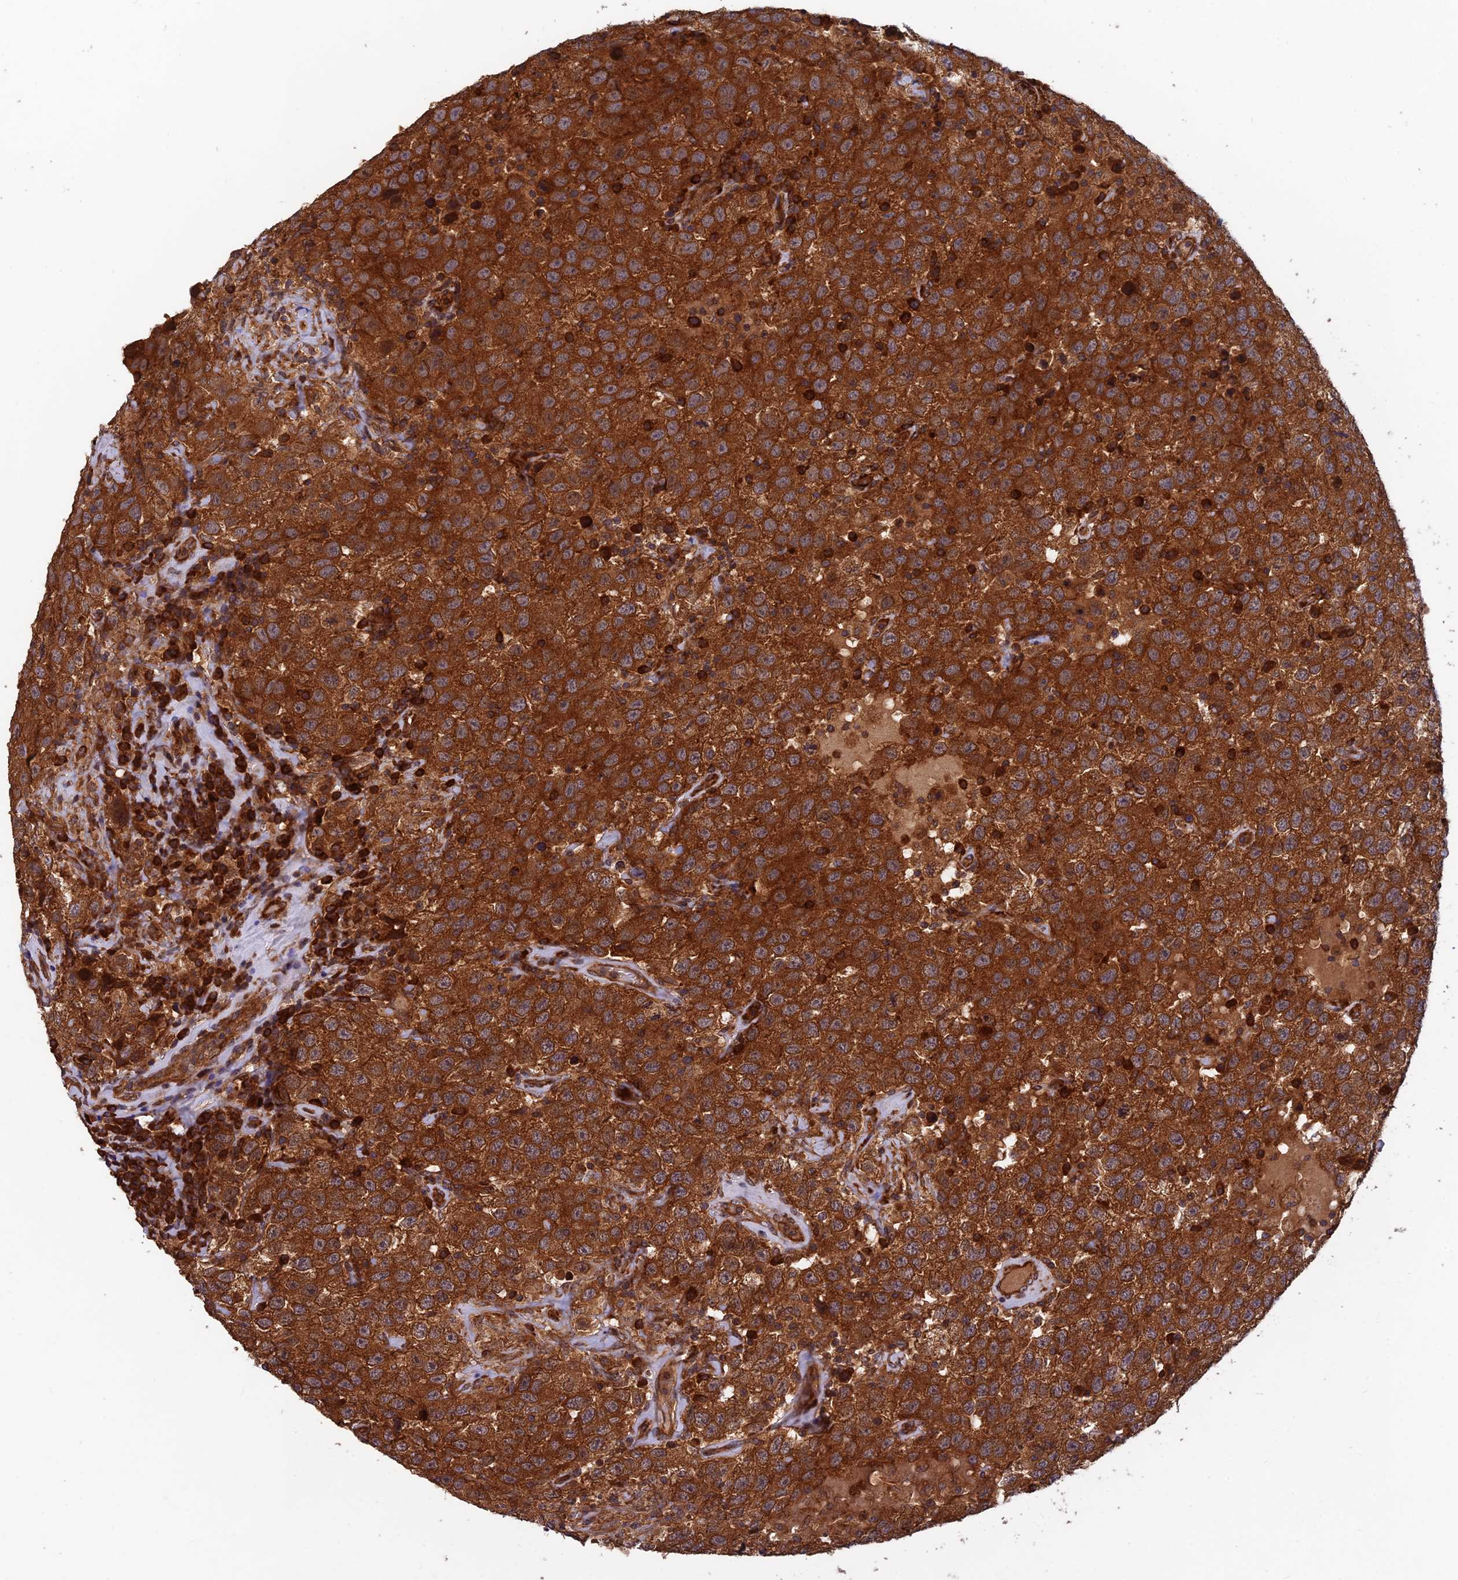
{"staining": {"intensity": "strong", "quantity": ">75%", "location": "cytoplasmic/membranous"}, "tissue": "testis cancer", "cell_type": "Tumor cells", "image_type": "cancer", "snomed": [{"axis": "morphology", "description": "Seminoma, NOS"}, {"axis": "topography", "description": "Testis"}], "caption": "Immunohistochemistry of human seminoma (testis) displays high levels of strong cytoplasmic/membranous positivity in approximately >75% of tumor cells.", "gene": "RELCH", "patient": {"sex": "male", "age": 41}}